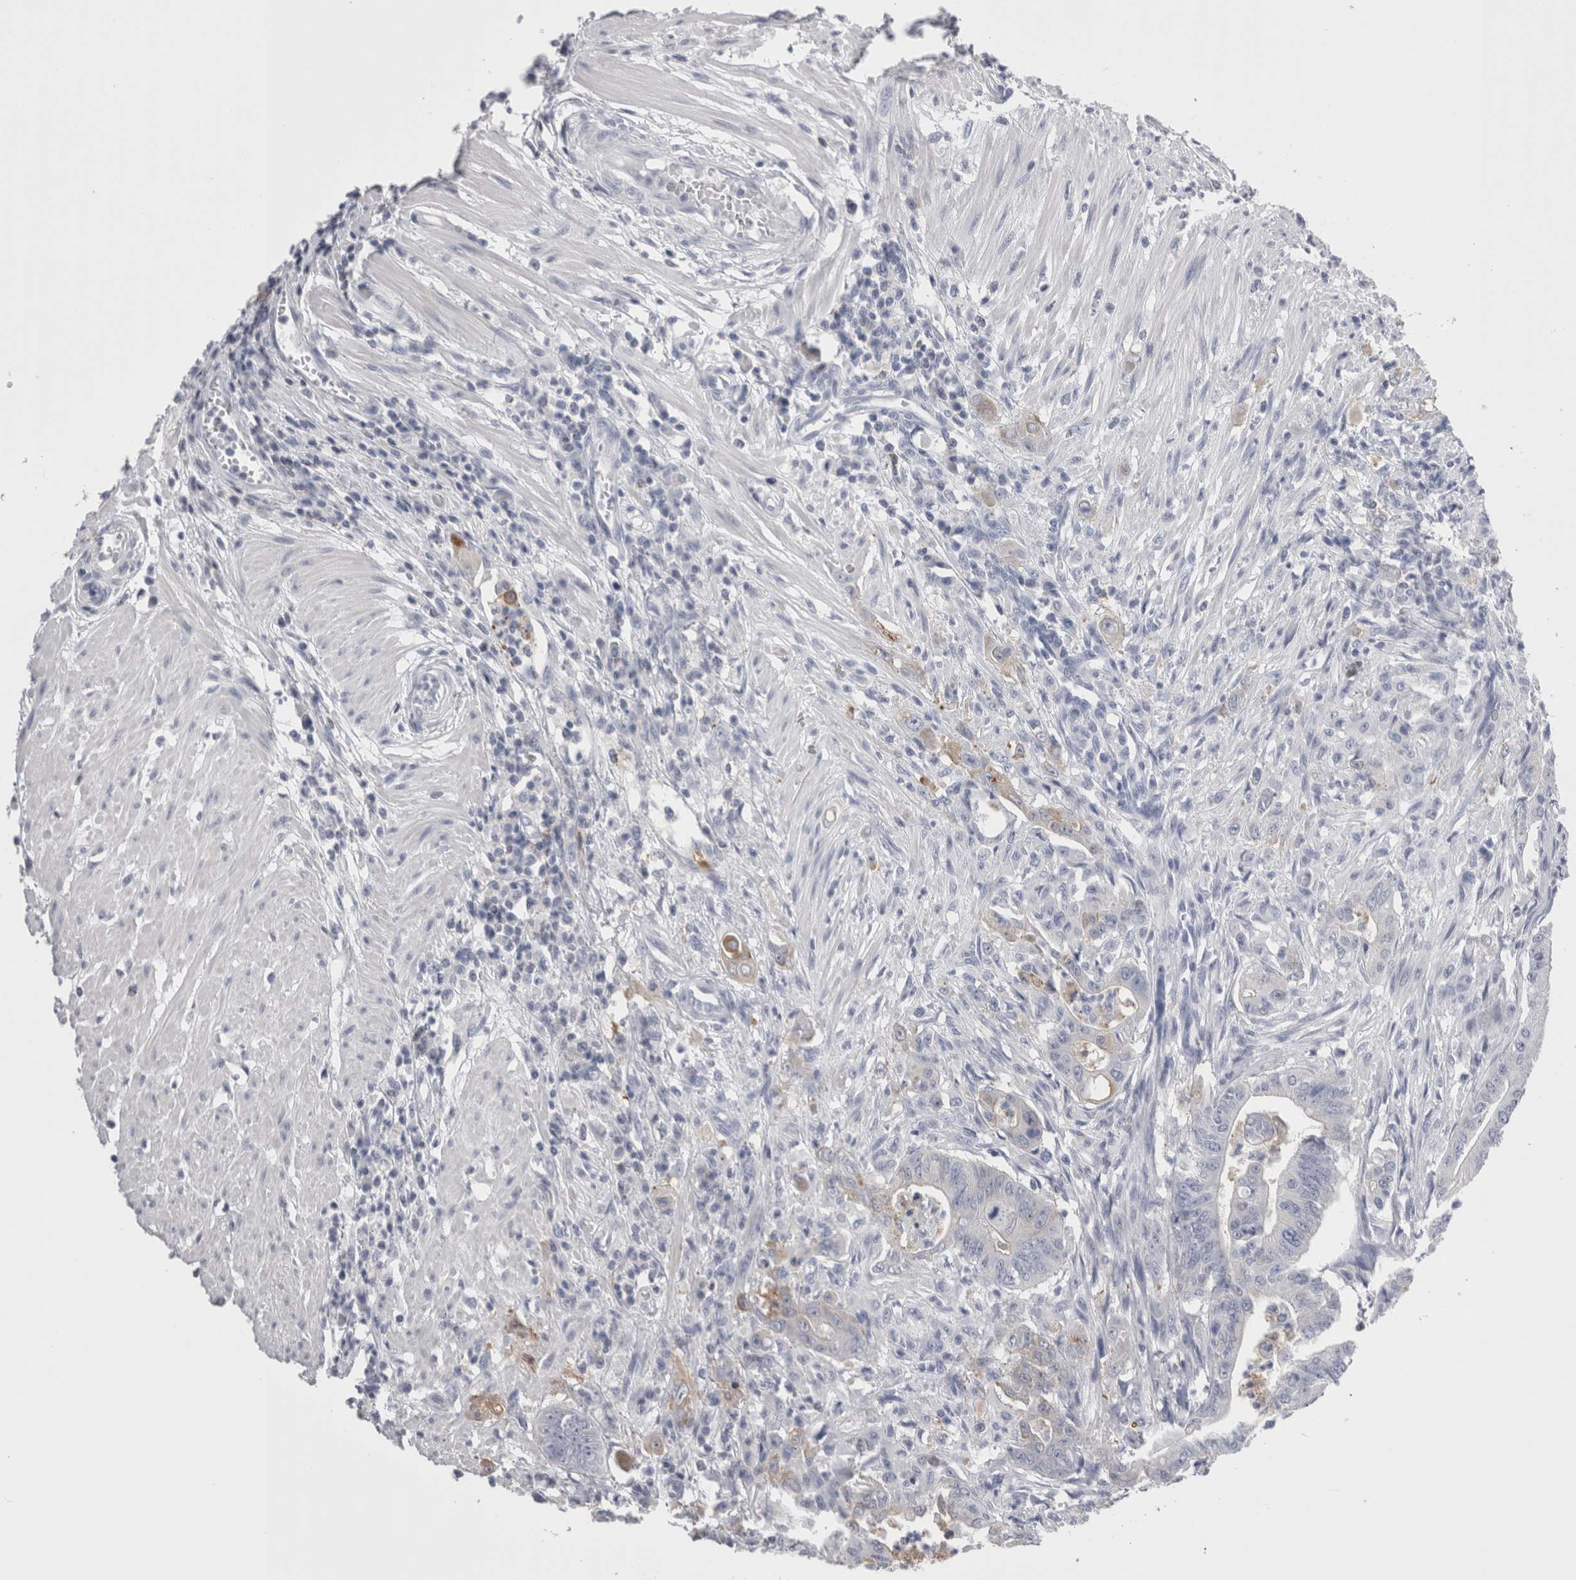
{"staining": {"intensity": "weak", "quantity": "<25%", "location": "cytoplasmic/membranous"}, "tissue": "colorectal cancer", "cell_type": "Tumor cells", "image_type": "cancer", "snomed": [{"axis": "morphology", "description": "Adenoma, NOS"}, {"axis": "morphology", "description": "Adenocarcinoma, NOS"}, {"axis": "topography", "description": "Colon"}], "caption": "This is an immunohistochemistry (IHC) photomicrograph of adenoma (colorectal). There is no positivity in tumor cells.", "gene": "DCTN6", "patient": {"sex": "male", "age": 79}}